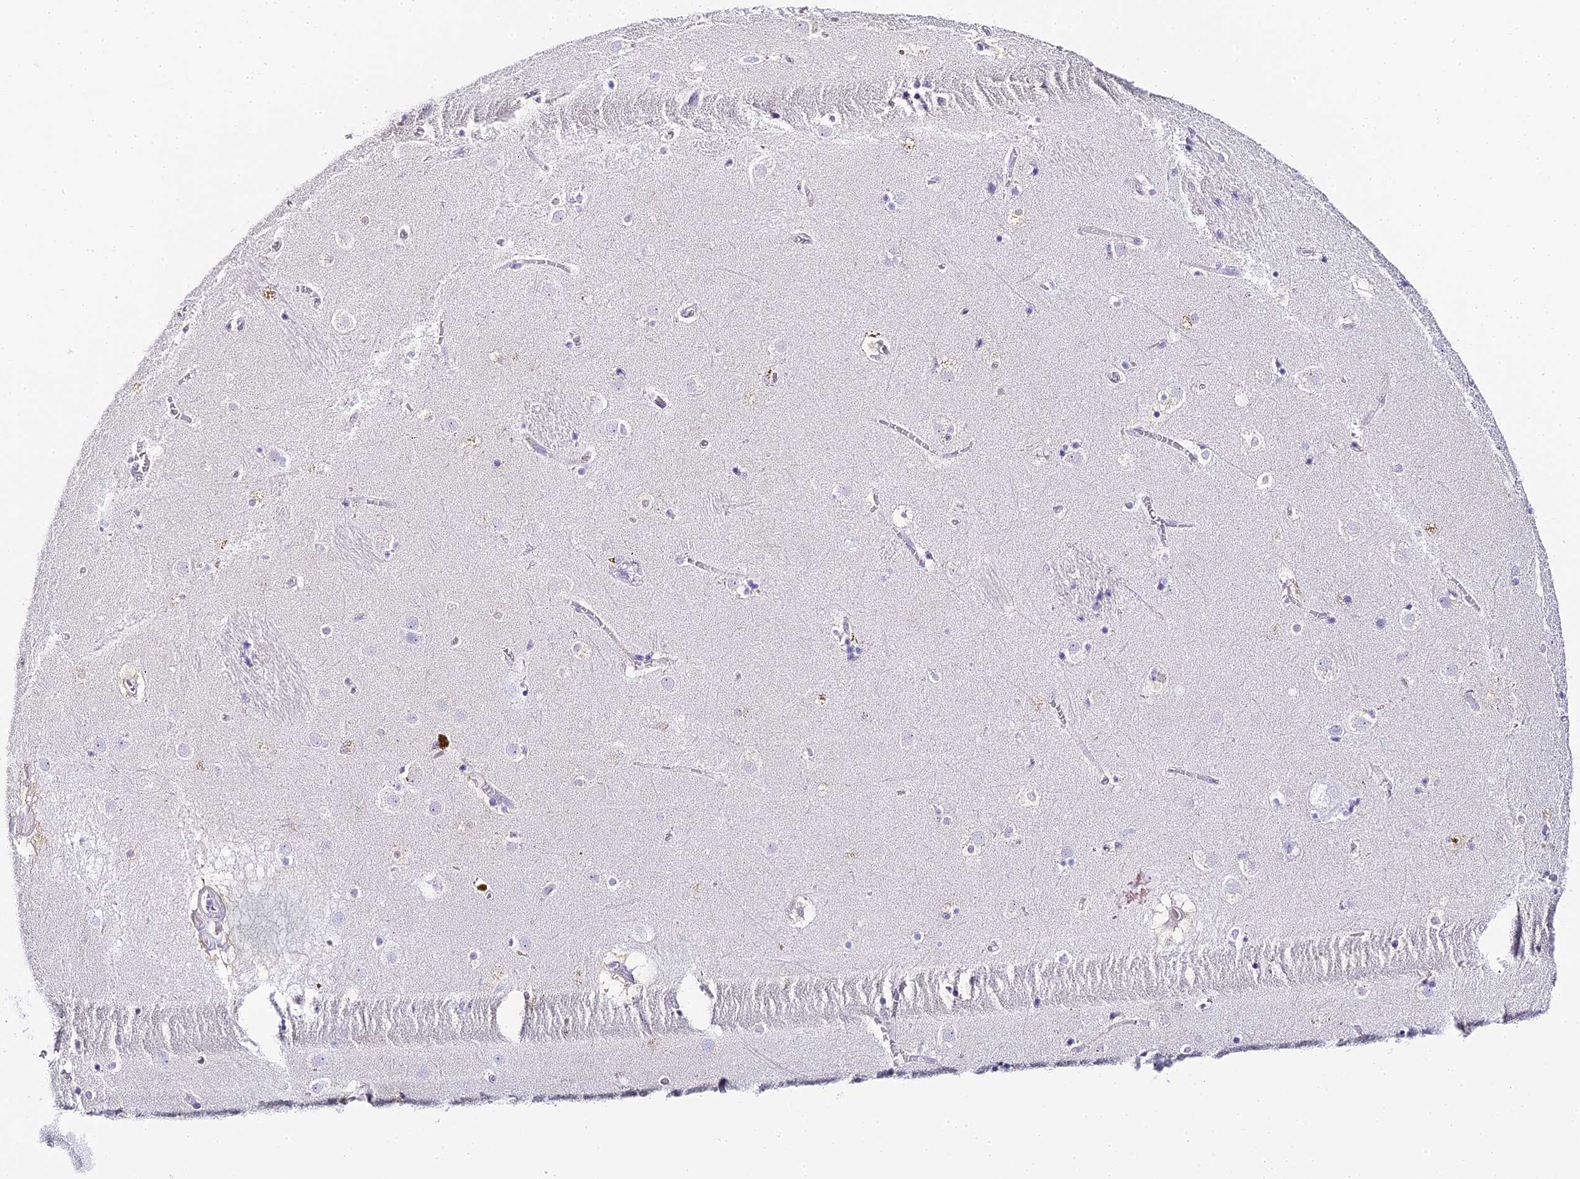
{"staining": {"intensity": "negative", "quantity": "none", "location": "none"}, "tissue": "caudate", "cell_type": "Glial cells", "image_type": "normal", "snomed": [{"axis": "morphology", "description": "Normal tissue, NOS"}, {"axis": "topography", "description": "Lateral ventricle wall"}], "caption": "The photomicrograph exhibits no staining of glial cells in normal caudate. (IHC, brightfield microscopy, high magnification).", "gene": "ABHD14A", "patient": {"sex": "male", "age": 70}}